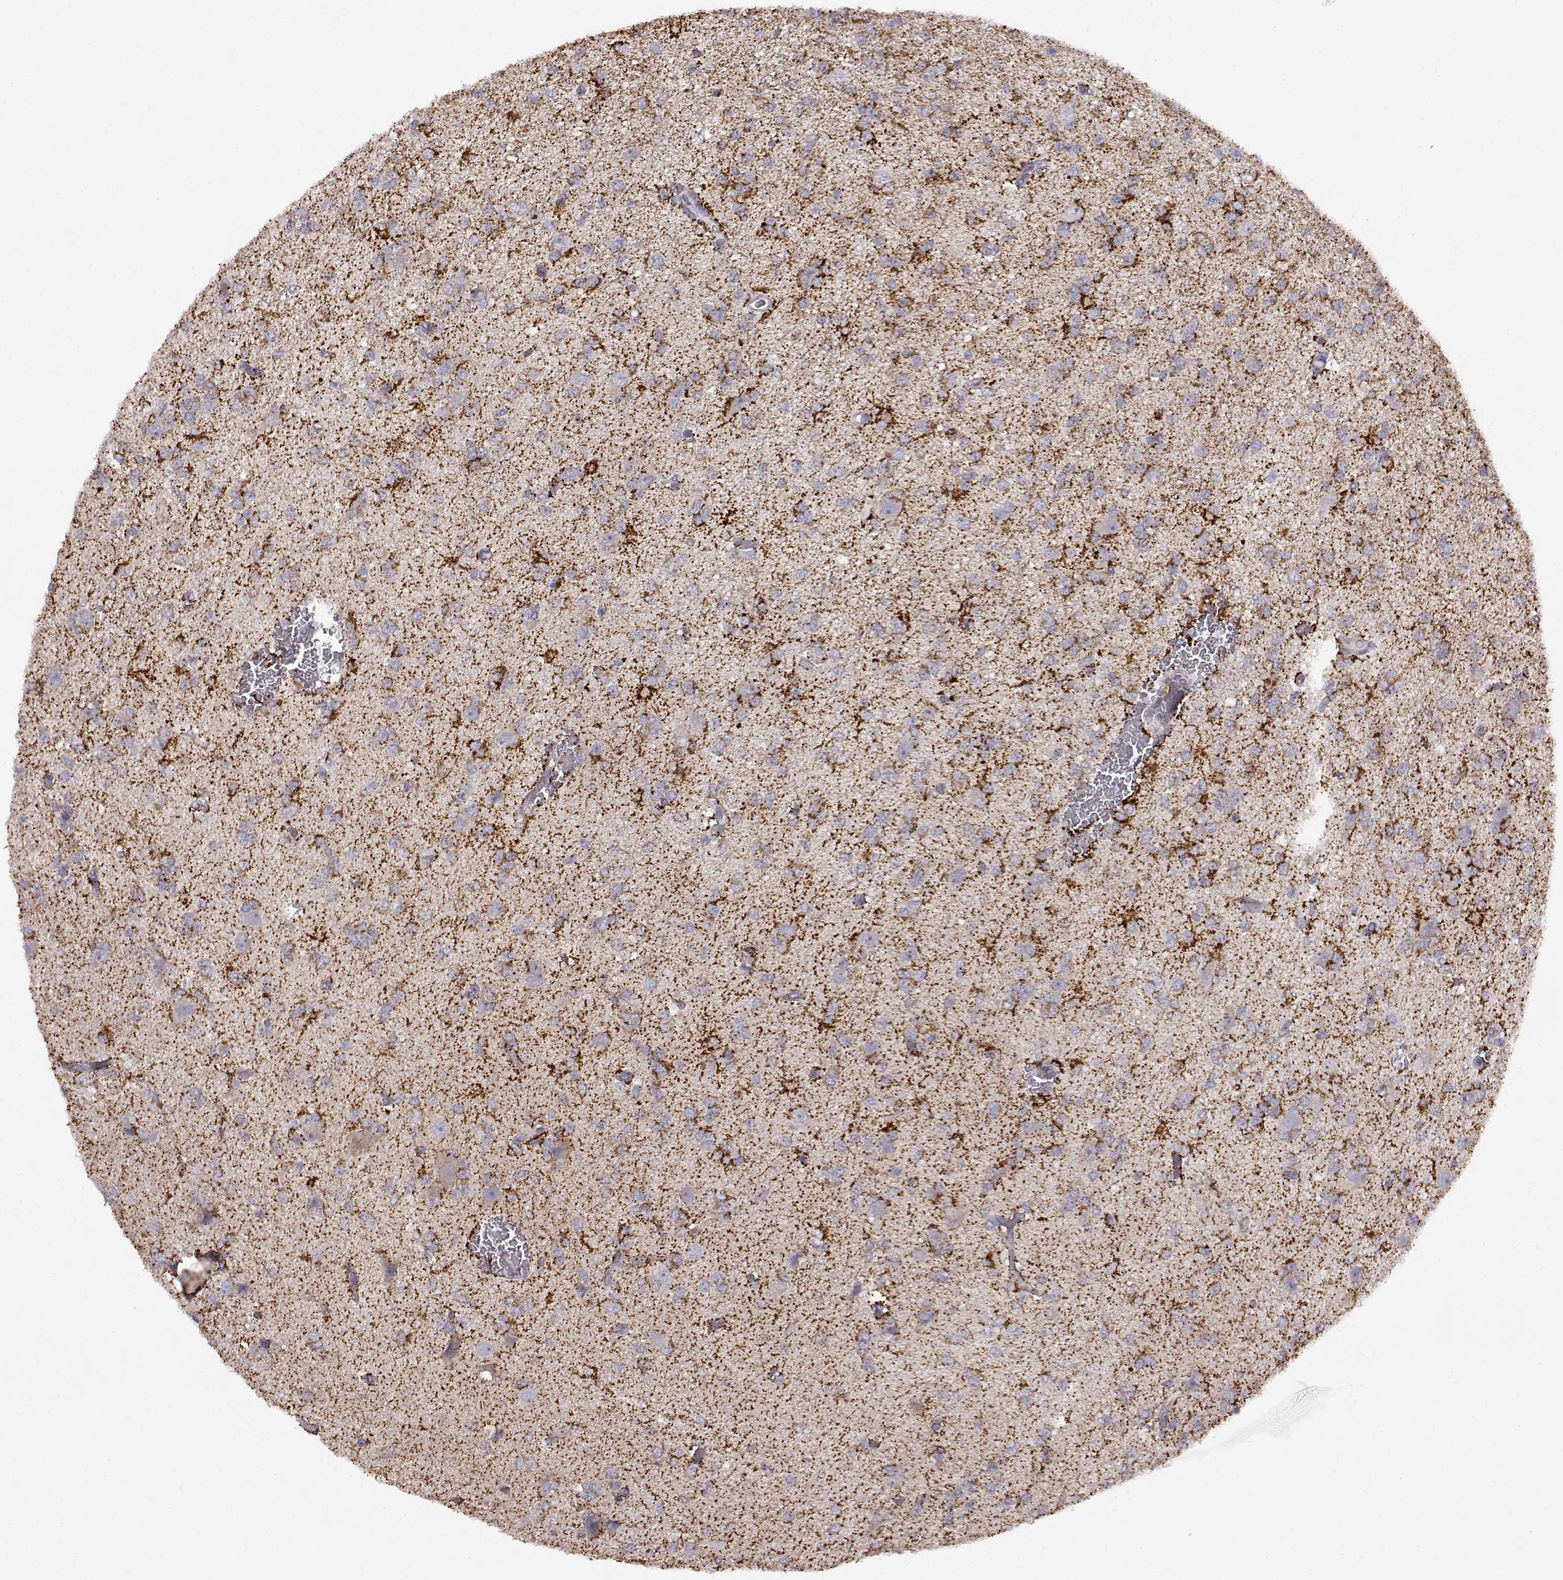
{"staining": {"intensity": "weak", "quantity": "<25%", "location": "cytoplasmic/membranous"}, "tissue": "glioma", "cell_type": "Tumor cells", "image_type": "cancer", "snomed": [{"axis": "morphology", "description": "Glioma, malignant, Low grade"}, {"axis": "topography", "description": "Brain"}], "caption": "This is an immunohistochemistry (IHC) histopathology image of human glioma. There is no staining in tumor cells.", "gene": "DDC", "patient": {"sex": "male", "age": 27}}